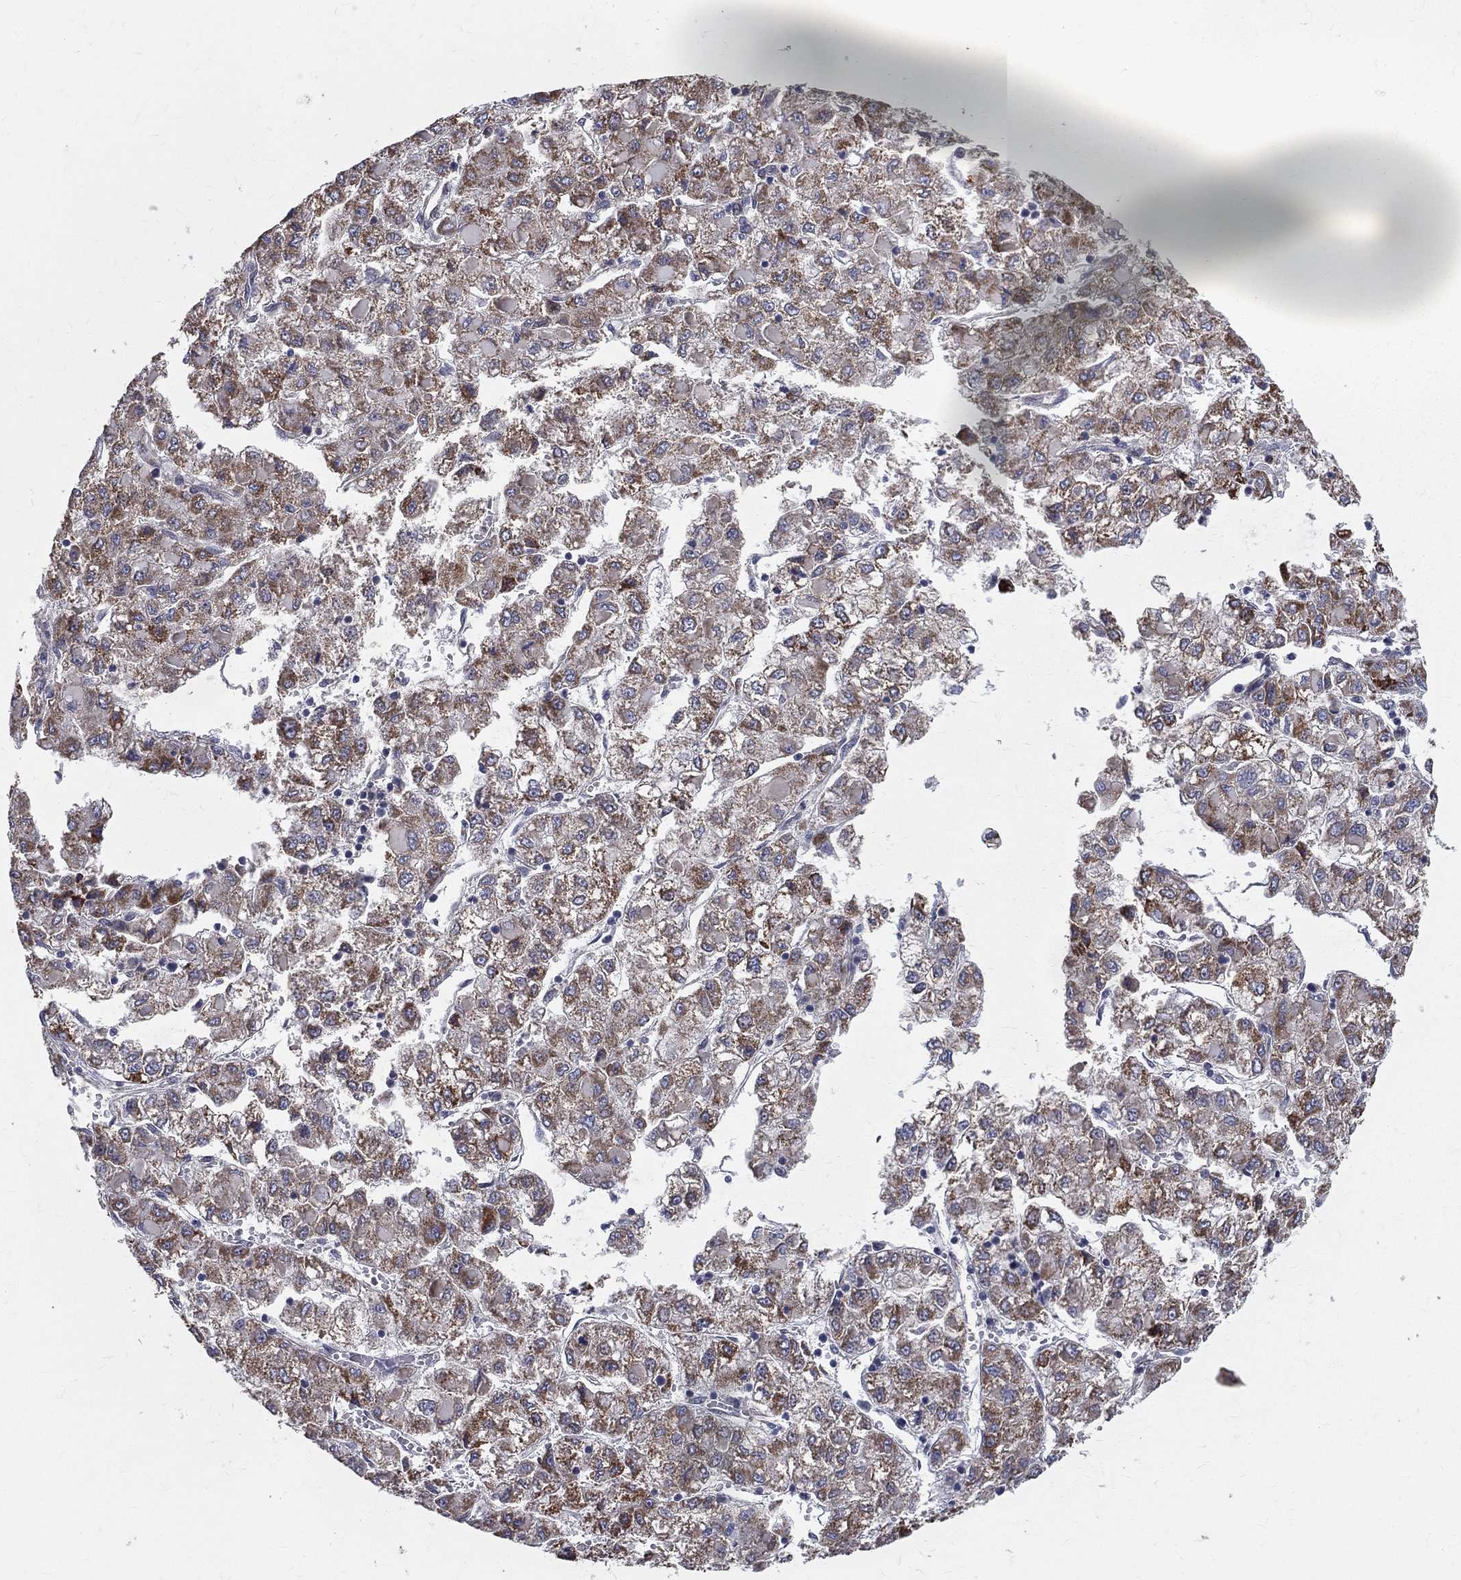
{"staining": {"intensity": "moderate", "quantity": "25%-75%", "location": "cytoplasmic/membranous"}, "tissue": "liver cancer", "cell_type": "Tumor cells", "image_type": "cancer", "snomed": [{"axis": "morphology", "description": "Carcinoma, Hepatocellular, NOS"}, {"axis": "topography", "description": "Liver"}], "caption": "Liver cancer tissue exhibits moderate cytoplasmic/membranous positivity in about 25%-75% of tumor cells", "gene": "POMZP3", "patient": {"sex": "male", "age": 40}}